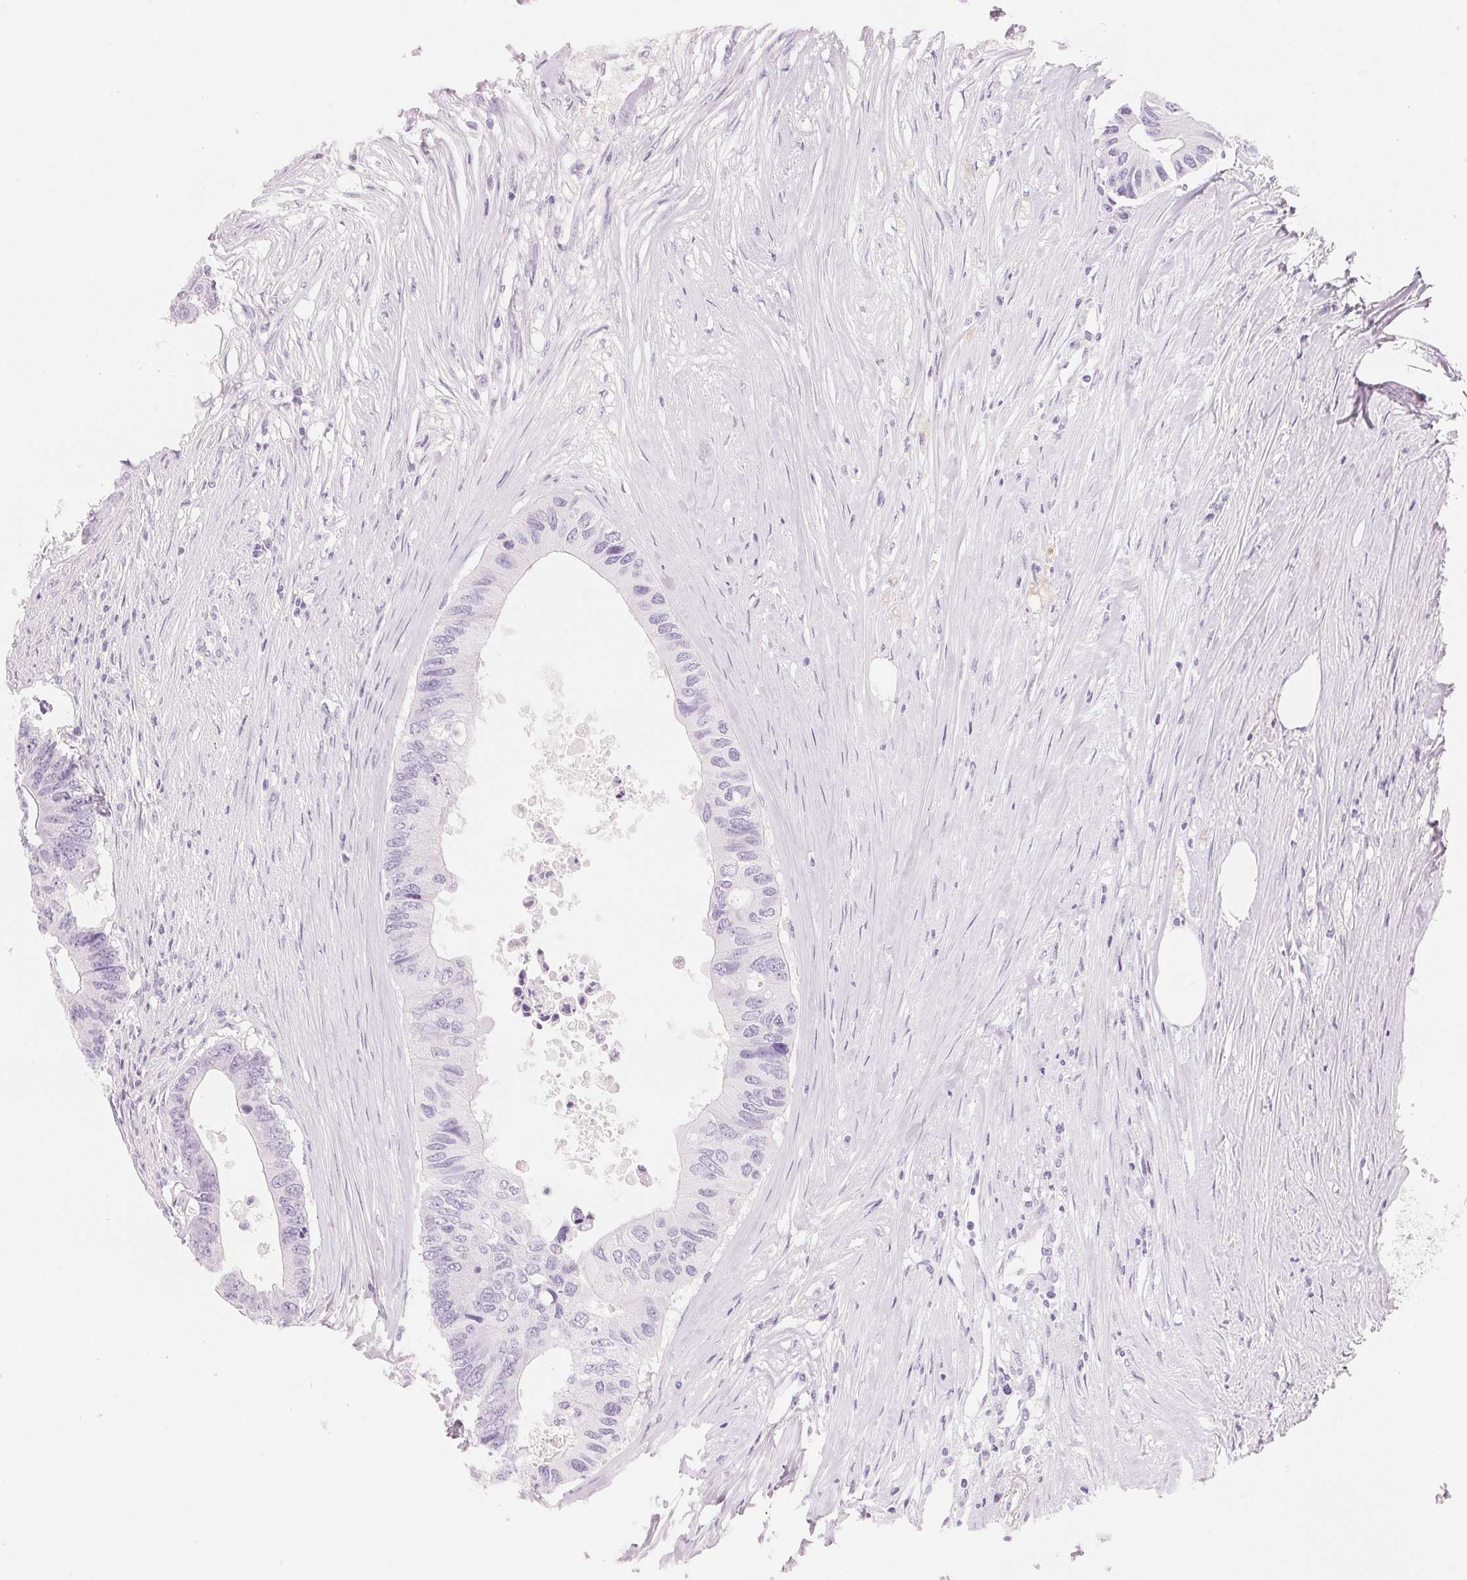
{"staining": {"intensity": "negative", "quantity": "none", "location": "none"}, "tissue": "colorectal cancer", "cell_type": "Tumor cells", "image_type": "cancer", "snomed": [{"axis": "morphology", "description": "Adenocarcinoma, NOS"}, {"axis": "topography", "description": "Colon"}], "caption": "Colorectal cancer stained for a protein using immunohistochemistry demonstrates no staining tumor cells.", "gene": "CFHR2", "patient": {"sex": "male", "age": 71}}